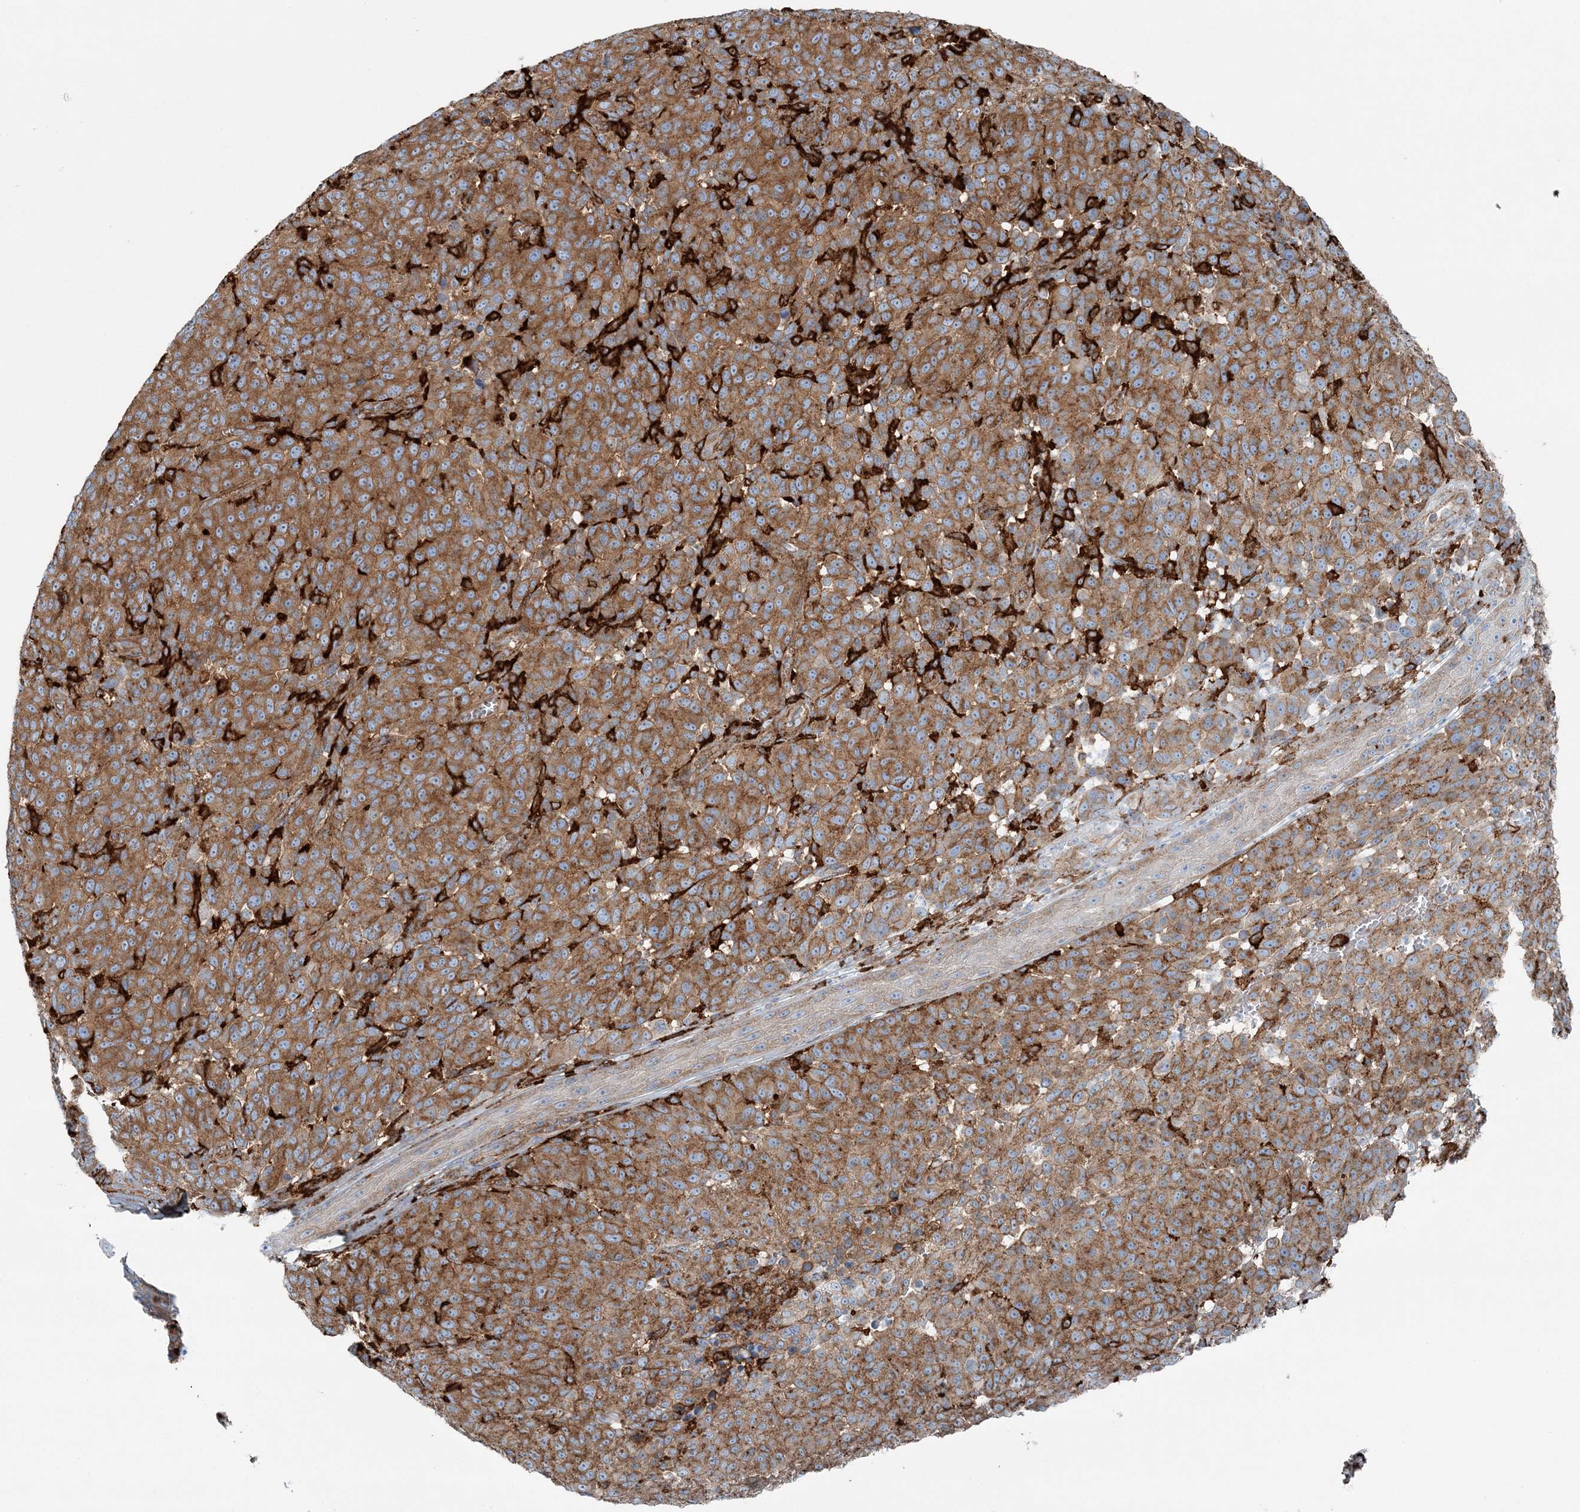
{"staining": {"intensity": "strong", "quantity": ">75%", "location": "cytoplasmic/membranous"}, "tissue": "melanoma", "cell_type": "Tumor cells", "image_type": "cancer", "snomed": [{"axis": "morphology", "description": "Malignant melanoma, NOS"}, {"axis": "topography", "description": "Skin"}], "caption": "The histopathology image shows staining of melanoma, revealing strong cytoplasmic/membranous protein positivity (brown color) within tumor cells.", "gene": "SNX2", "patient": {"sex": "male", "age": 49}}